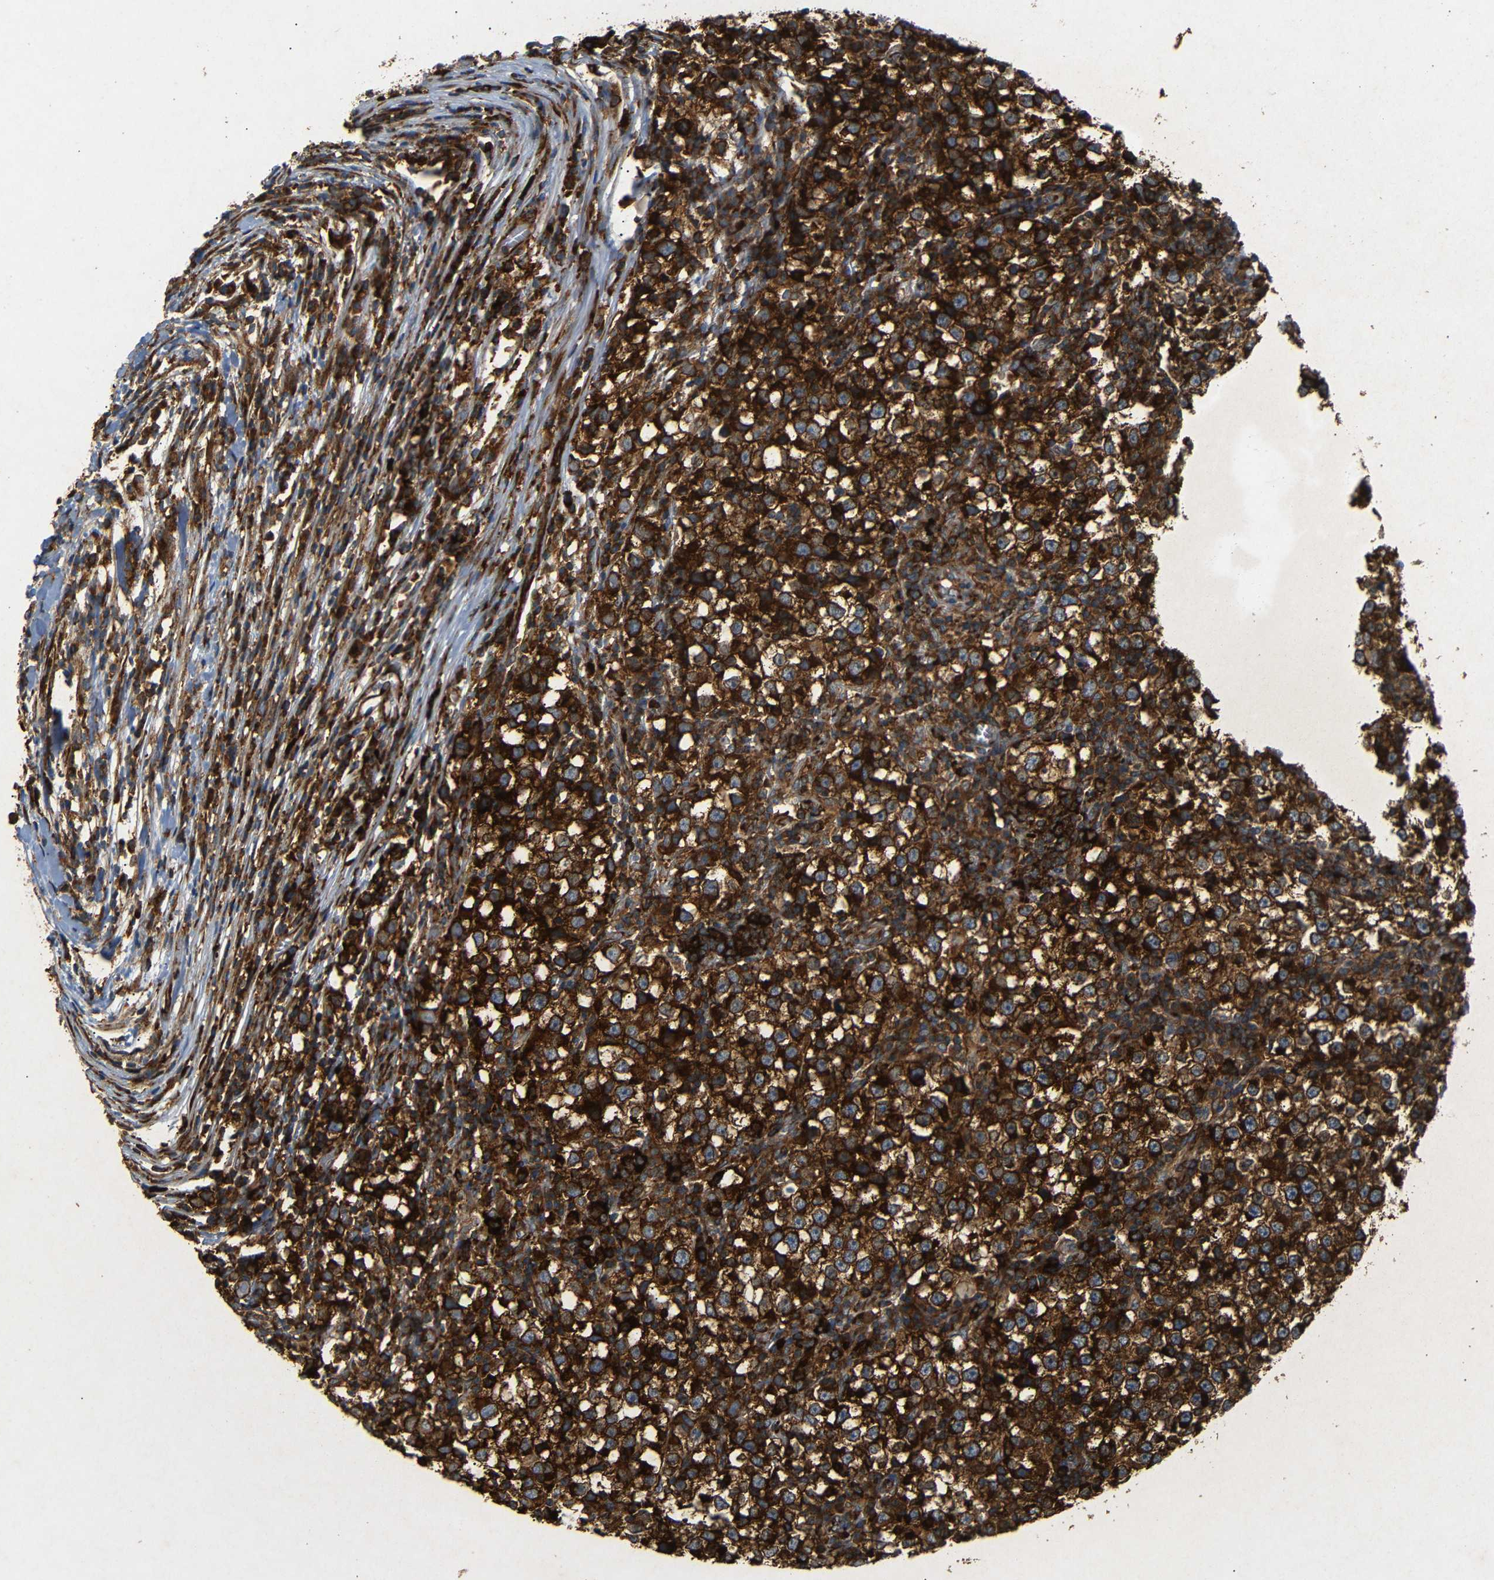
{"staining": {"intensity": "strong", "quantity": ">75%", "location": "cytoplasmic/membranous"}, "tissue": "testis cancer", "cell_type": "Tumor cells", "image_type": "cancer", "snomed": [{"axis": "morphology", "description": "Seminoma, NOS"}, {"axis": "topography", "description": "Testis"}], "caption": "The histopathology image exhibits immunohistochemical staining of testis seminoma. There is strong cytoplasmic/membranous staining is appreciated in about >75% of tumor cells.", "gene": "BTF3", "patient": {"sex": "male", "age": 65}}